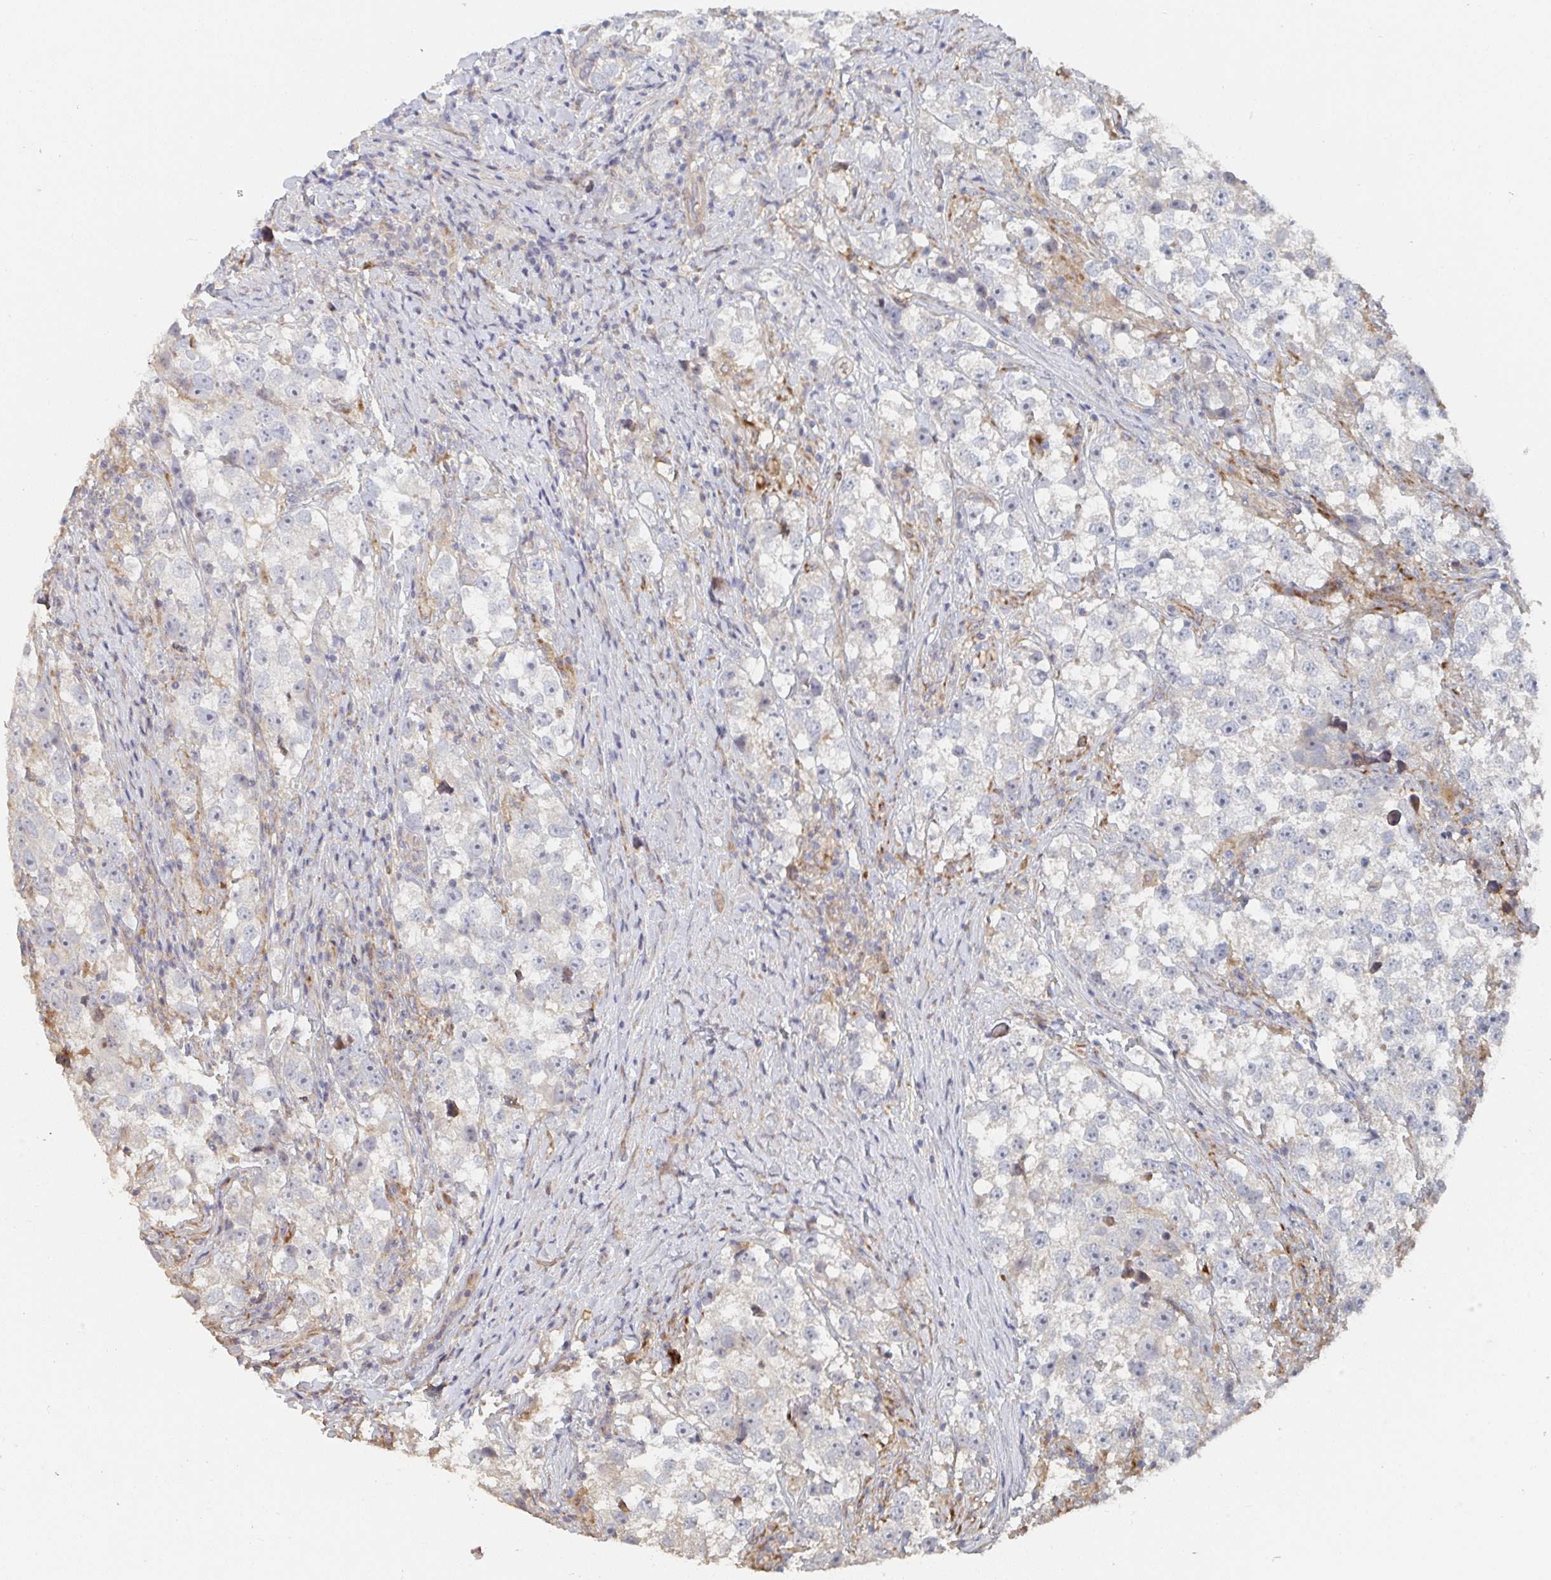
{"staining": {"intensity": "negative", "quantity": "none", "location": "none"}, "tissue": "testis cancer", "cell_type": "Tumor cells", "image_type": "cancer", "snomed": [{"axis": "morphology", "description": "Seminoma, NOS"}, {"axis": "topography", "description": "Testis"}], "caption": "Histopathology image shows no protein positivity in tumor cells of testis cancer (seminoma) tissue.", "gene": "PTEN", "patient": {"sex": "male", "age": 46}}